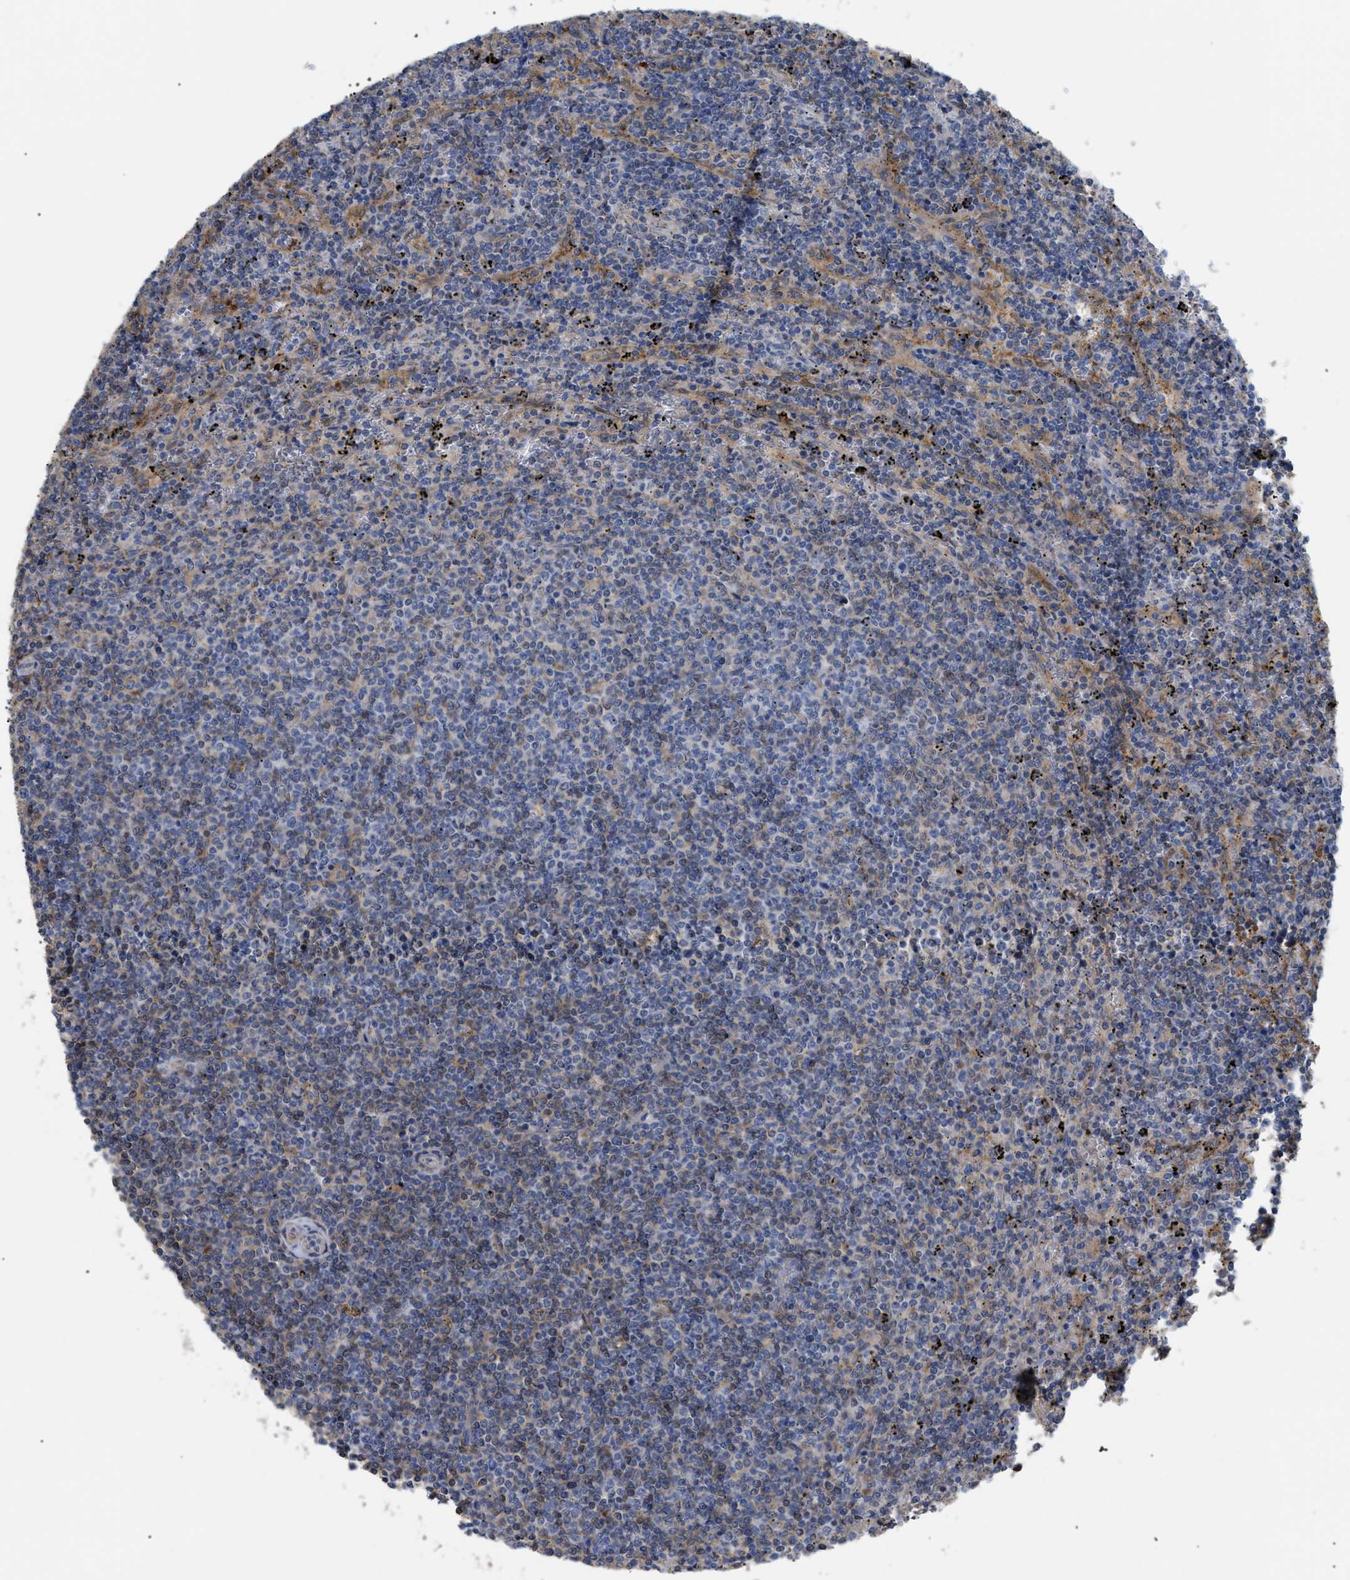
{"staining": {"intensity": "weak", "quantity": "<25%", "location": "cytoplasmic/membranous"}, "tissue": "lymphoma", "cell_type": "Tumor cells", "image_type": "cancer", "snomed": [{"axis": "morphology", "description": "Malignant lymphoma, non-Hodgkin's type, Low grade"}, {"axis": "topography", "description": "Spleen"}], "caption": "This image is of lymphoma stained with immunohistochemistry to label a protein in brown with the nuclei are counter-stained blue. There is no staining in tumor cells.", "gene": "ANXA4", "patient": {"sex": "female", "age": 50}}